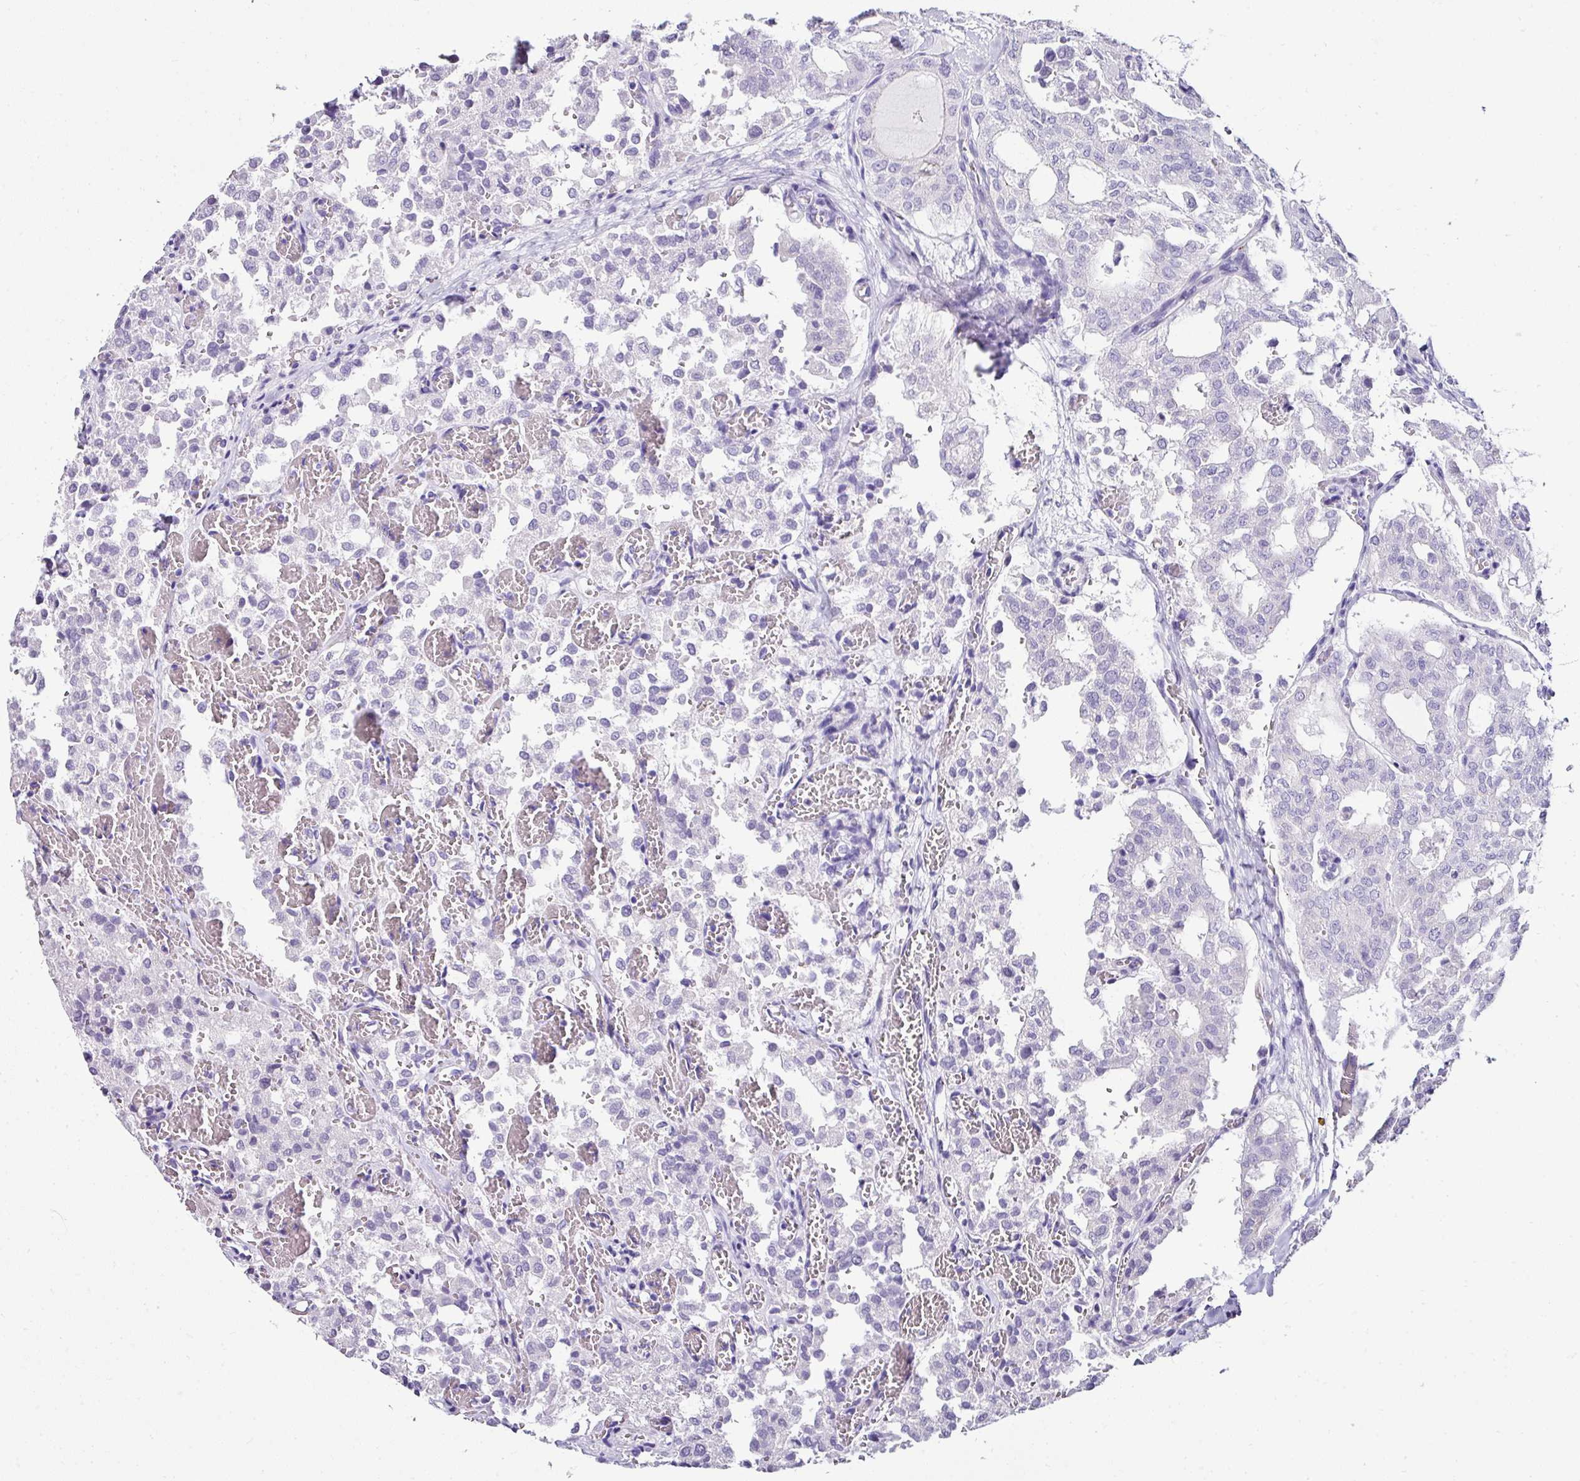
{"staining": {"intensity": "negative", "quantity": "none", "location": "none"}, "tissue": "thyroid cancer", "cell_type": "Tumor cells", "image_type": "cancer", "snomed": [{"axis": "morphology", "description": "Follicular adenoma carcinoma, NOS"}, {"axis": "topography", "description": "Thyroid gland"}], "caption": "A photomicrograph of follicular adenoma carcinoma (thyroid) stained for a protein reveals no brown staining in tumor cells.", "gene": "NAPSA", "patient": {"sex": "male", "age": 75}}